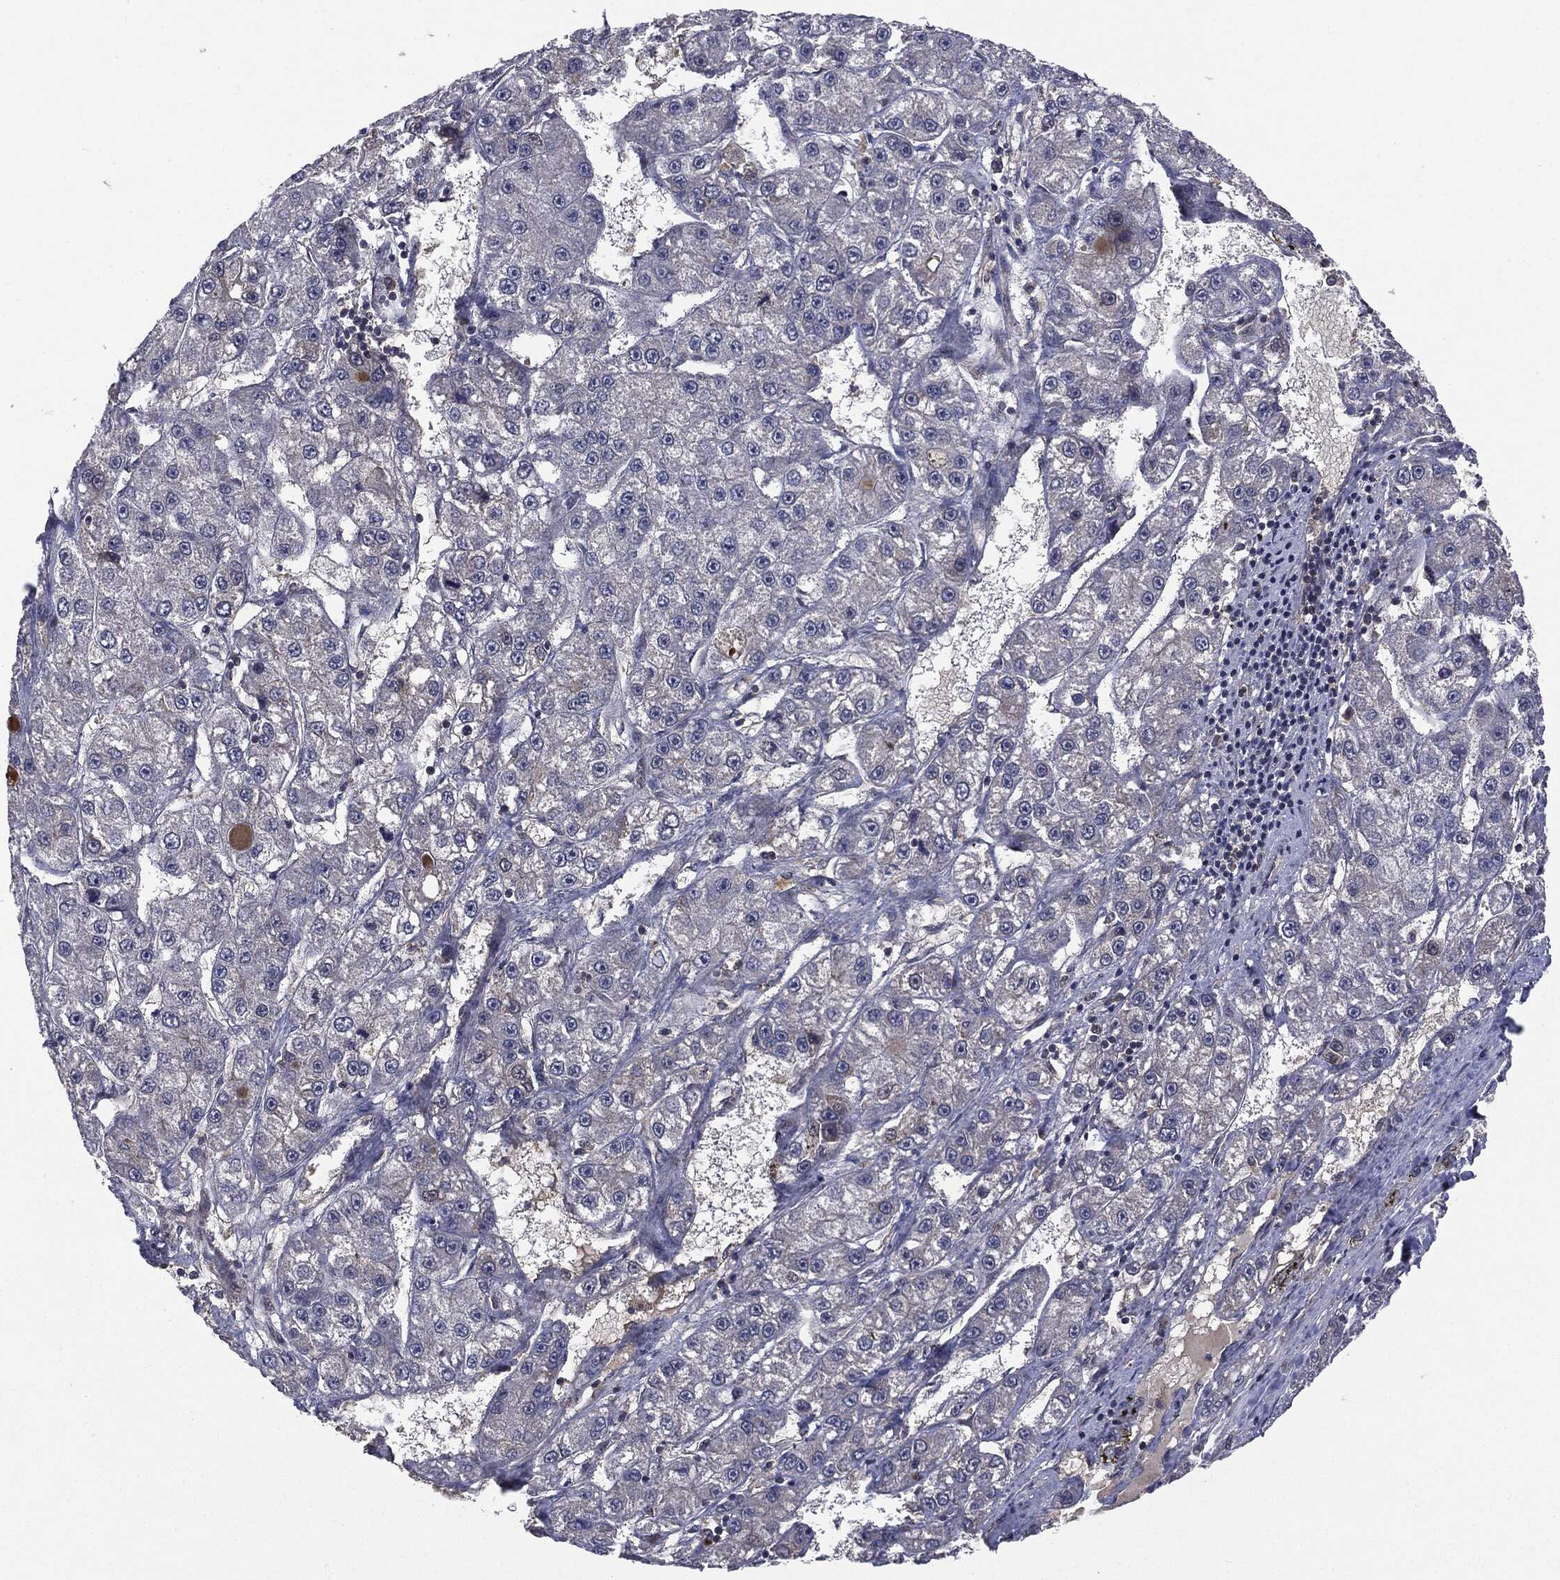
{"staining": {"intensity": "negative", "quantity": "none", "location": "none"}, "tissue": "liver cancer", "cell_type": "Tumor cells", "image_type": "cancer", "snomed": [{"axis": "morphology", "description": "Carcinoma, Hepatocellular, NOS"}, {"axis": "topography", "description": "Liver"}], "caption": "This micrograph is of hepatocellular carcinoma (liver) stained with IHC to label a protein in brown with the nuclei are counter-stained blue. There is no staining in tumor cells.", "gene": "PTPA", "patient": {"sex": "female", "age": 65}}